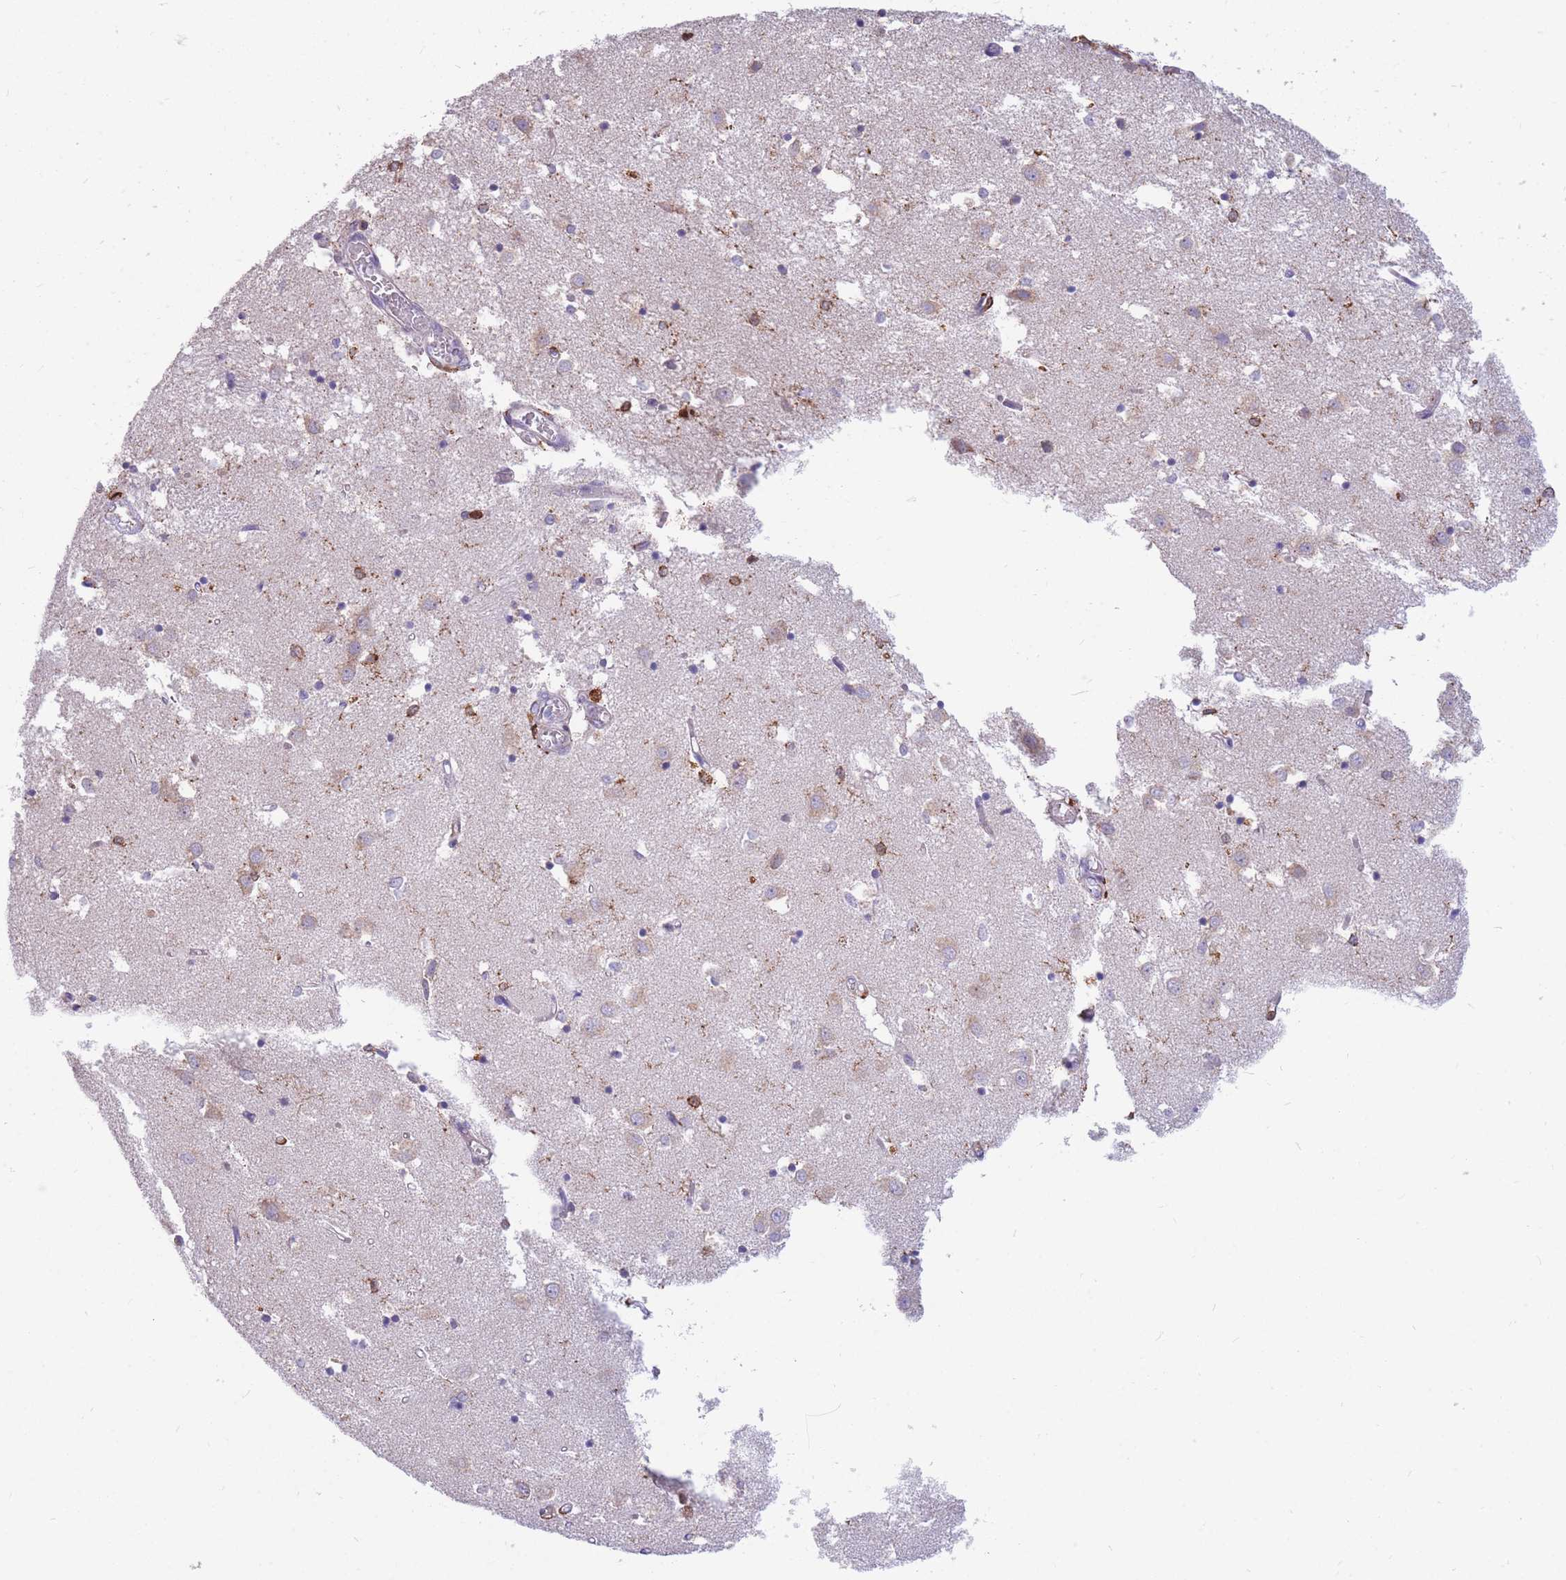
{"staining": {"intensity": "negative", "quantity": "none", "location": "none"}, "tissue": "caudate", "cell_type": "Glial cells", "image_type": "normal", "snomed": [{"axis": "morphology", "description": "Normal tissue, NOS"}, {"axis": "topography", "description": "Lateral ventricle wall"}], "caption": "Immunohistochemistry micrograph of normal caudate: human caudate stained with DAB demonstrates no significant protein staining in glial cells. Brightfield microscopy of immunohistochemistry stained with DAB (brown) and hematoxylin (blue), captured at high magnification.", "gene": "MRPL54", "patient": {"sex": "male", "age": 70}}